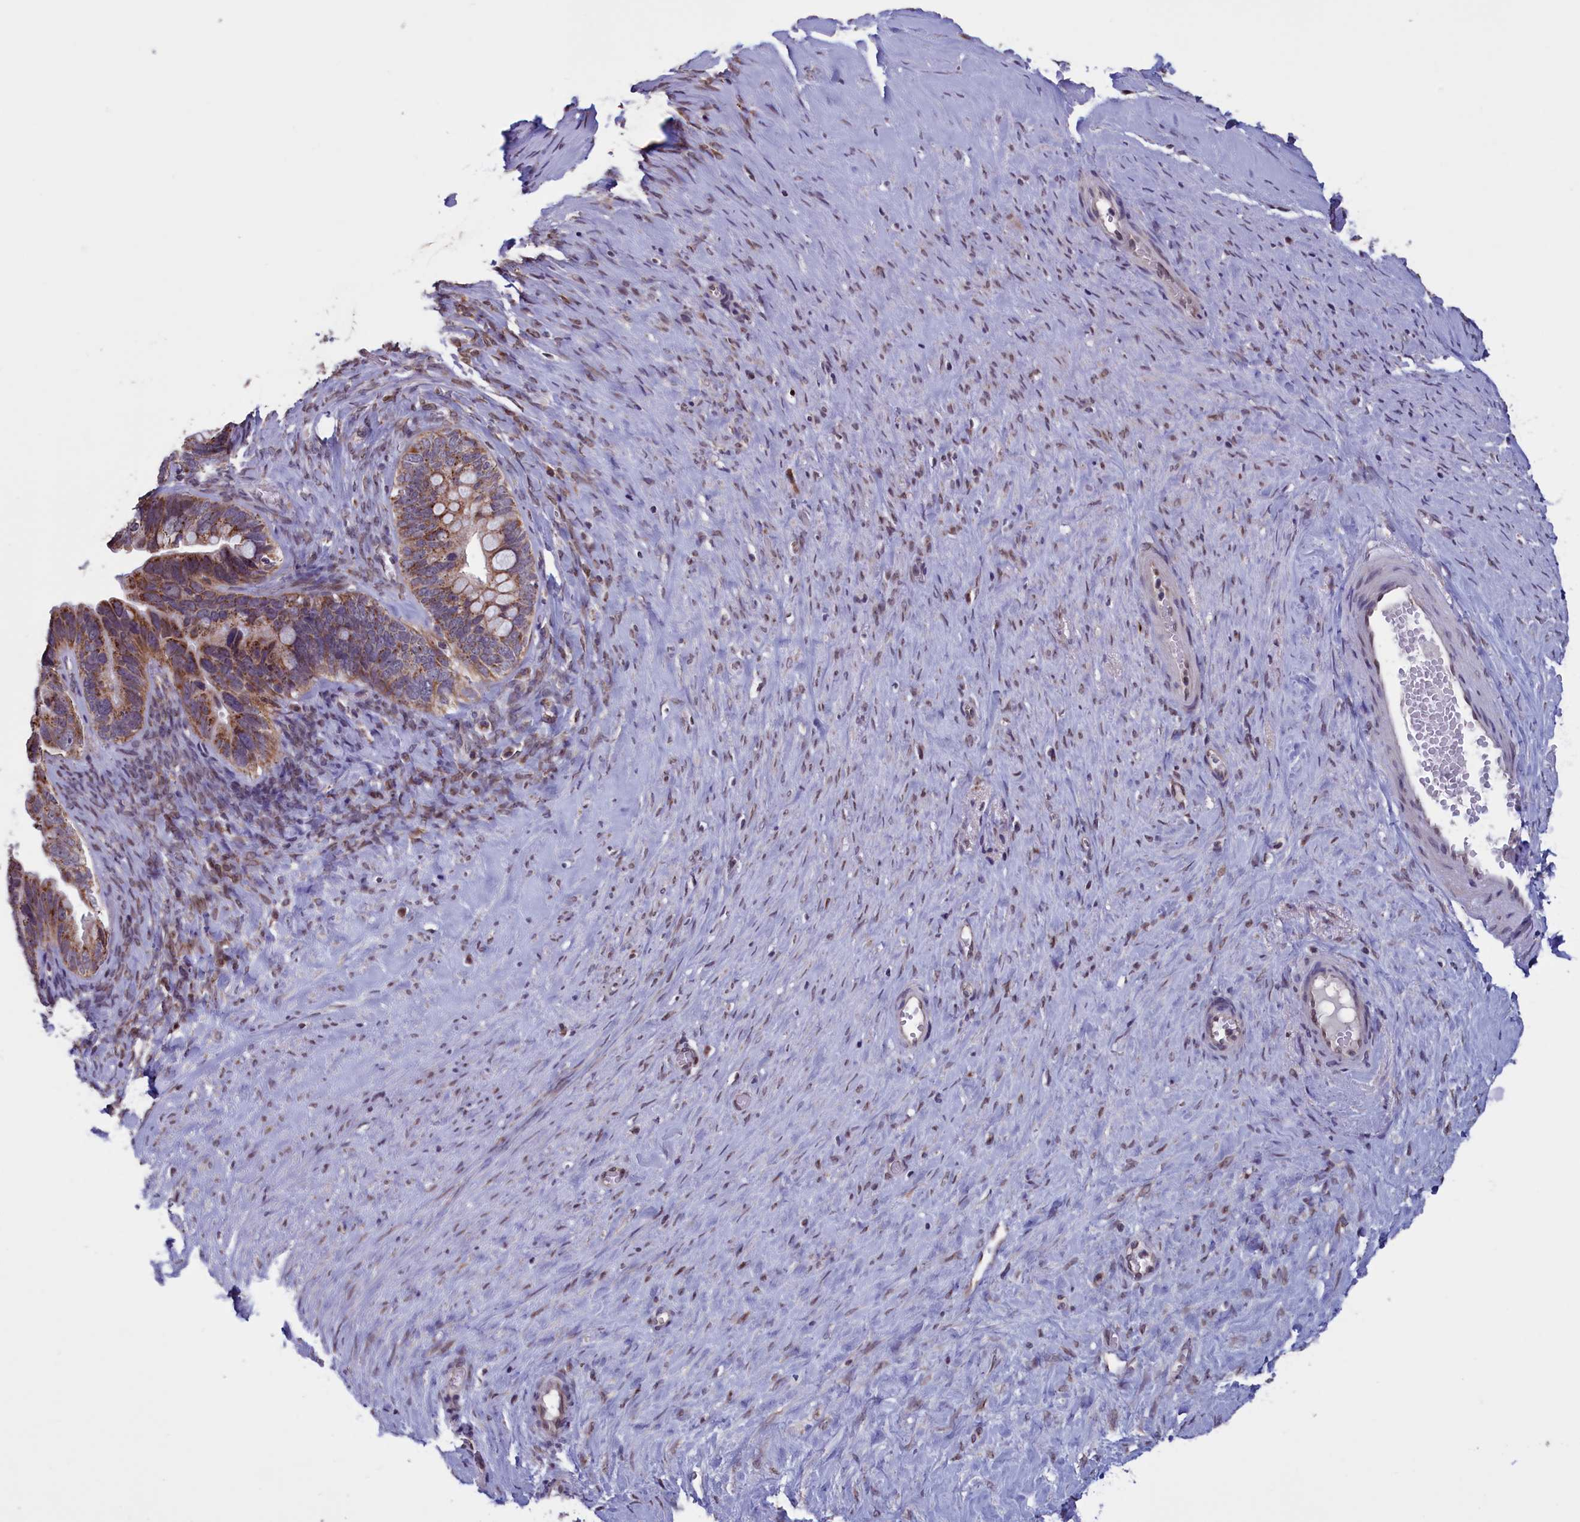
{"staining": {"intensity": "moderate", "quantity": ">75%", "location": "cytoplasmic/membranous"}, "tissue": "ovarian cancer", "cell_type": "Tumor cells", "image_type": "cancer", "snomed": [{"axis": "morphology", "description": "Cystadenocarcinoma, serous, NOS"}, {"axis": "topography", "description": "Ovary"}], "caption": "IHC (DAB (3,3'-diaminobenzidine)) staining of human ovarian cancer (serous cystadenocarcinoma) reveals moderate cytoplasmic/membranous protein staining in about >75% of tumor cells.", "gene": "PARS2", "patient": {"sex": "female", "age": 56}}